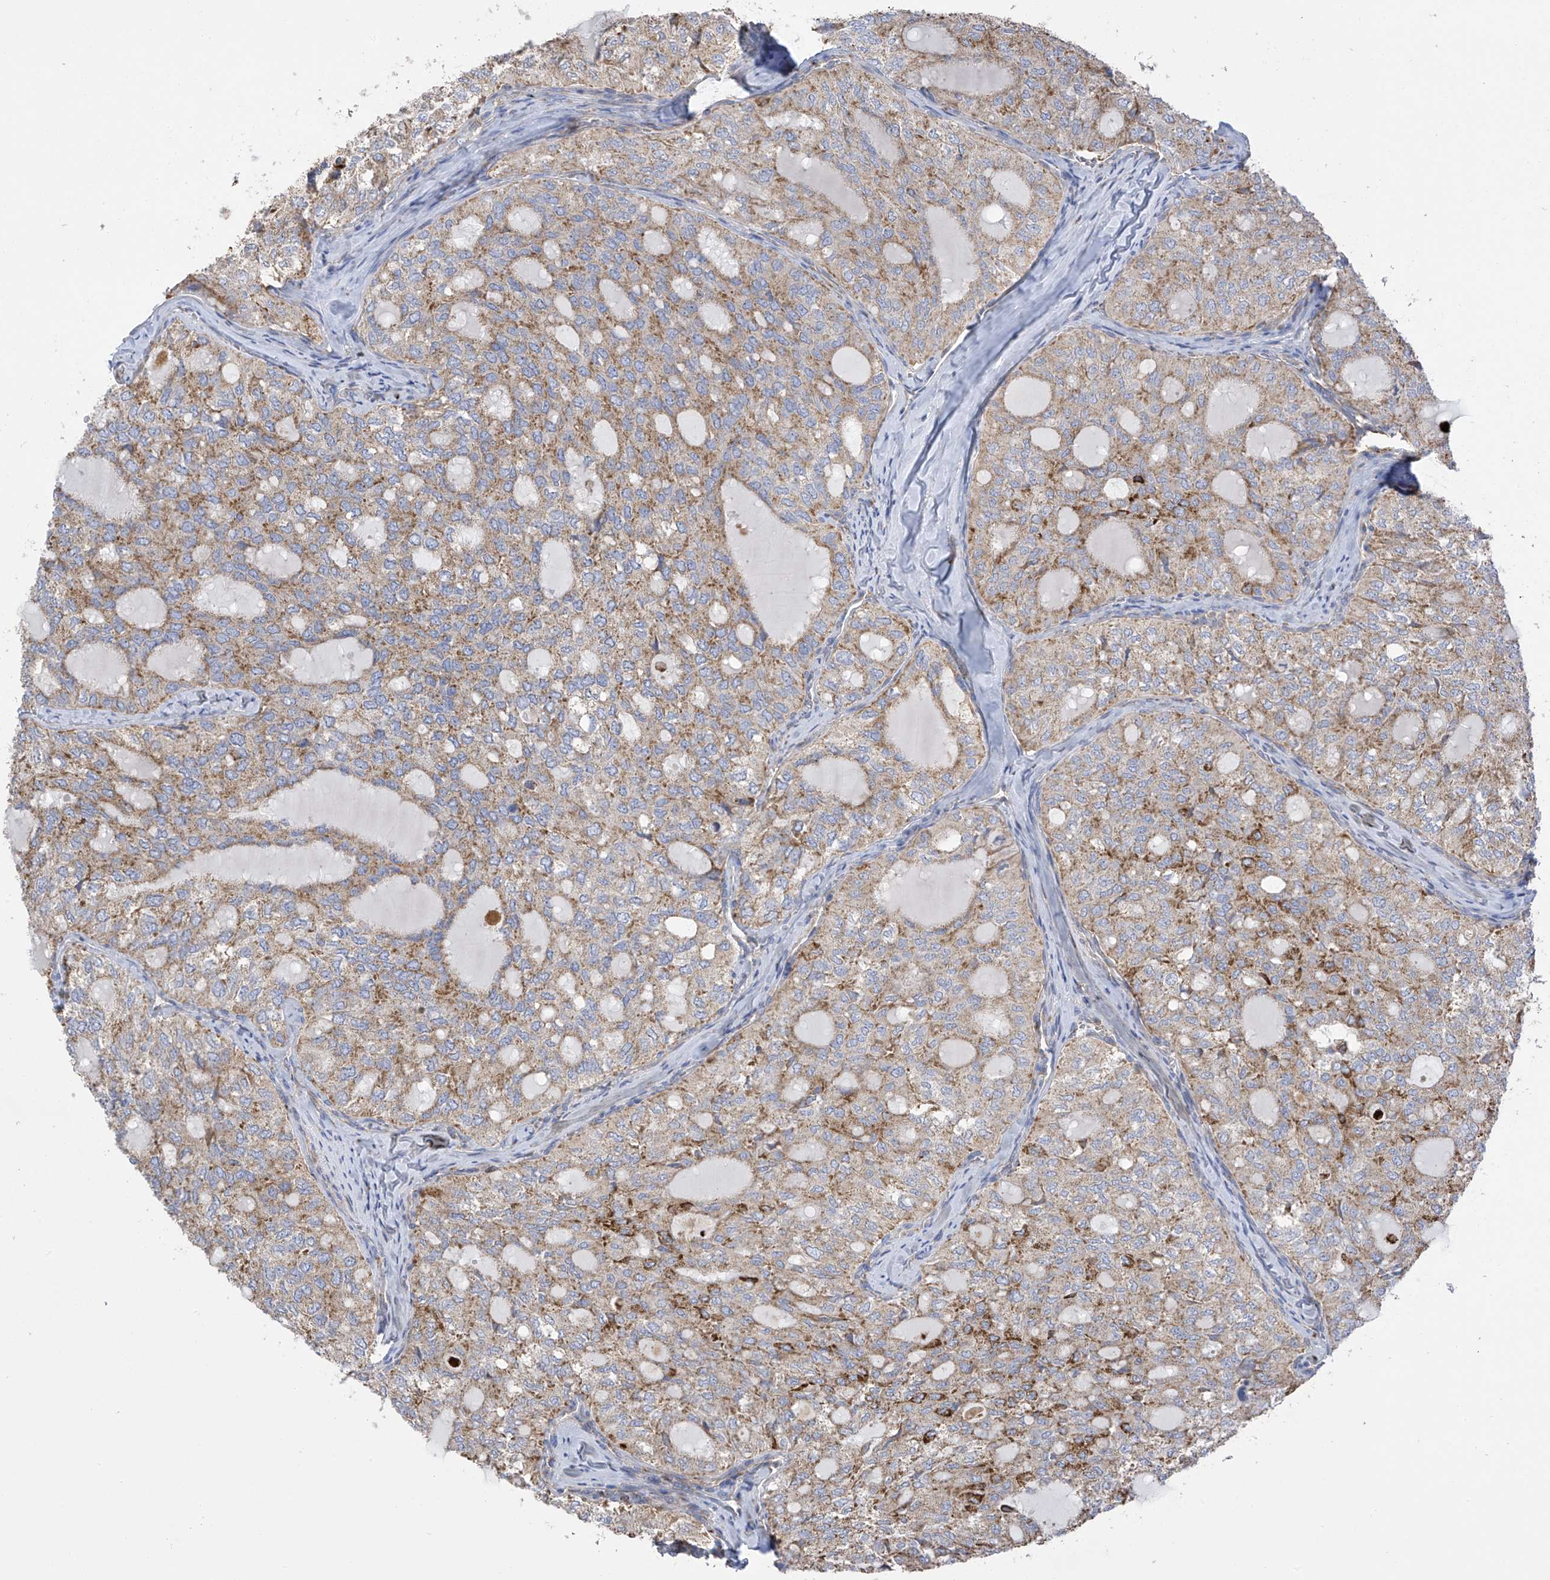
{"staining": {"intensity": "moderate", "quantity": "25%-75%", "location": "cytoplasmic/membranous"}, "tissue": "thyroid cancer", "cell_type": "Tumor cells", "image_type": "cancer", "snomed": [{"axis": "morphology", "description": "Follicular adenoma carcinoma, NOS"}, {"axis": "topography", "description": "Thyroid gland"}], "caption": "A medium amount of moderate cytoplasmic/membranous staining is present in approximately 25%-75% of tumor cells in follicular adenoma carcinoma (thyroid) tissue. (DAB = brown stain, brightfield microscopy at high magnification).", "gene": "ITM2B", "patient": {"sex": "male", "age": 75}}